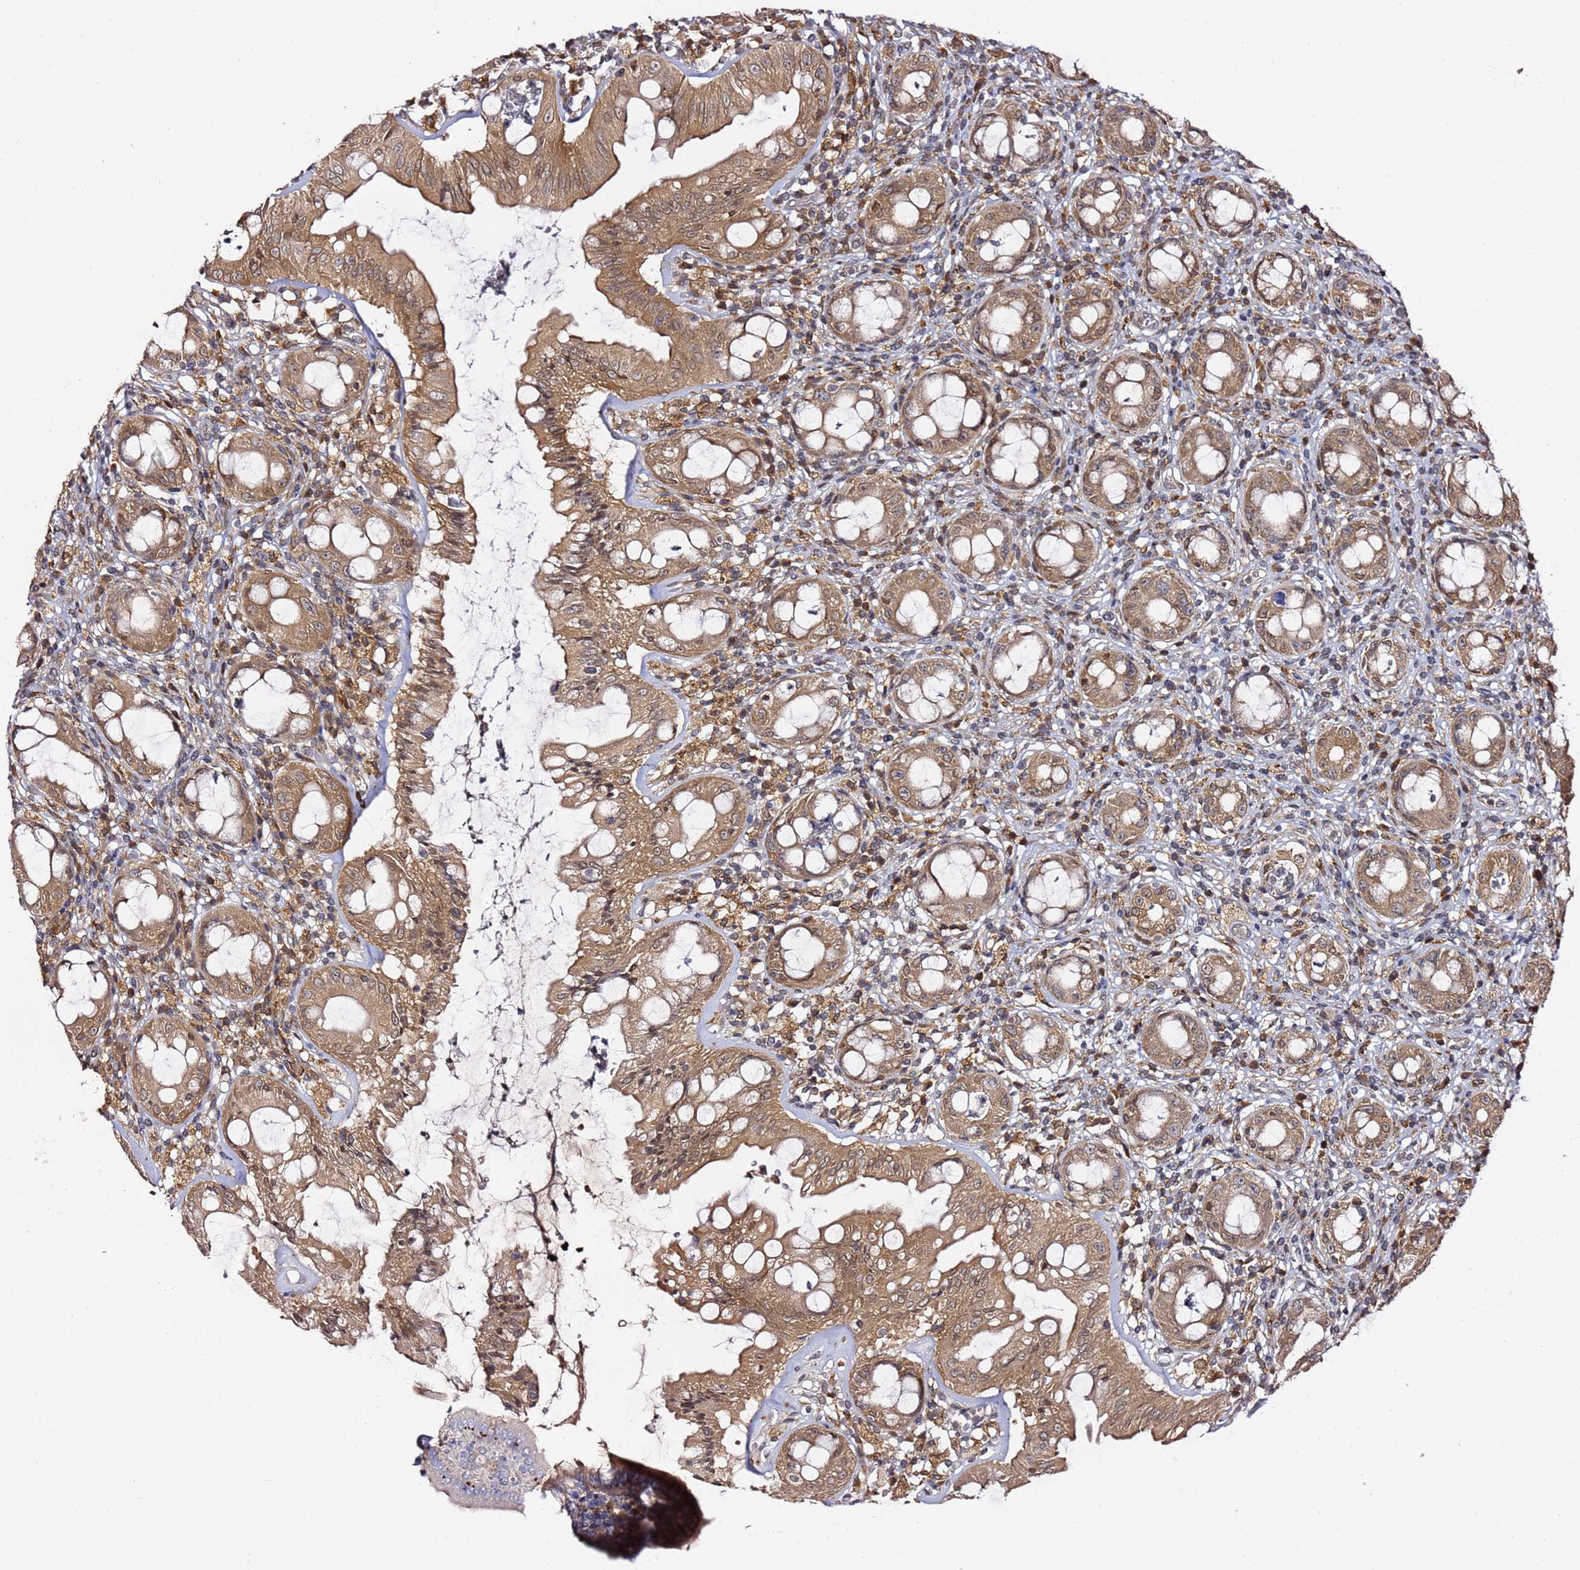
{"staining": {"intensity": "moderate", "quantity": ">75%", "location": "cytoplasmic/membranous"}, "tissue": "rectum", "cell_type": "Glandular cells", "image_type": "normal", "snomed": [{"axis": "morphology", "description": "Normal tissue, NOS"}, {"axis": "topography", "description": "Rectum"}], "caption": "The photomicrograph displays a brown stain indicating the presence of a protein in the cytoplasmic/membranous of glandular cells in rectum.", "gene": "PRKAB2", "patient": {"sex": "female", "age": 57}}